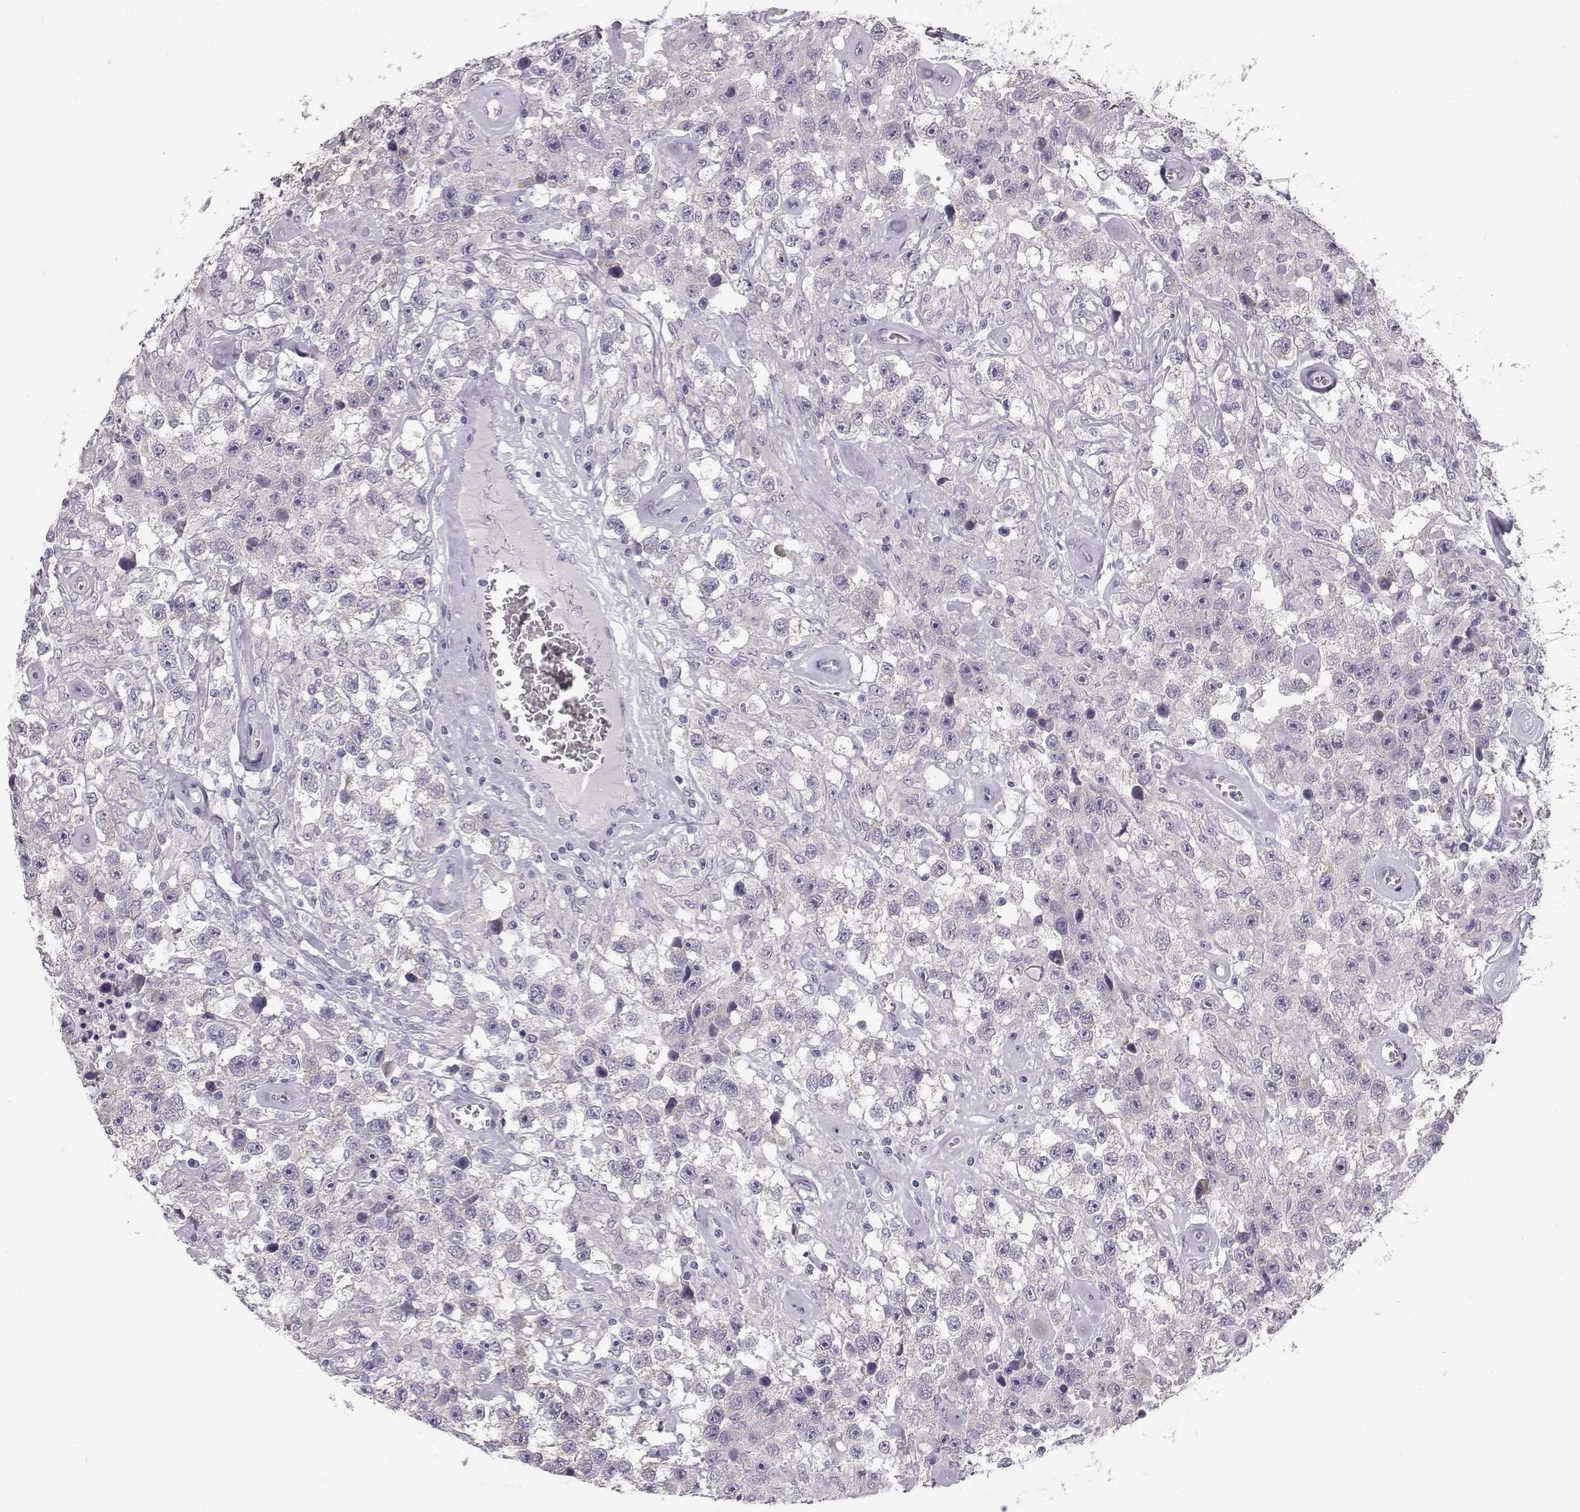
{"staining": {"intensity": "negative", "quantity": "none", "location": "none"}, "tissue": "testis cancer", "cell_type": "Tumor cells", "image_type": "cancer", "snomed": [{"axis": "morphology", "description": "Seminoma, NOS"}, {"axis": "topography", "description": "Testis"}], "caption": "This is an immunohistochemistry photomicrograph of human testis cancer. There is no expression in tumor cells.", "gene": "KCNMB4", "patient": {"sex": "male", "age": 43}}